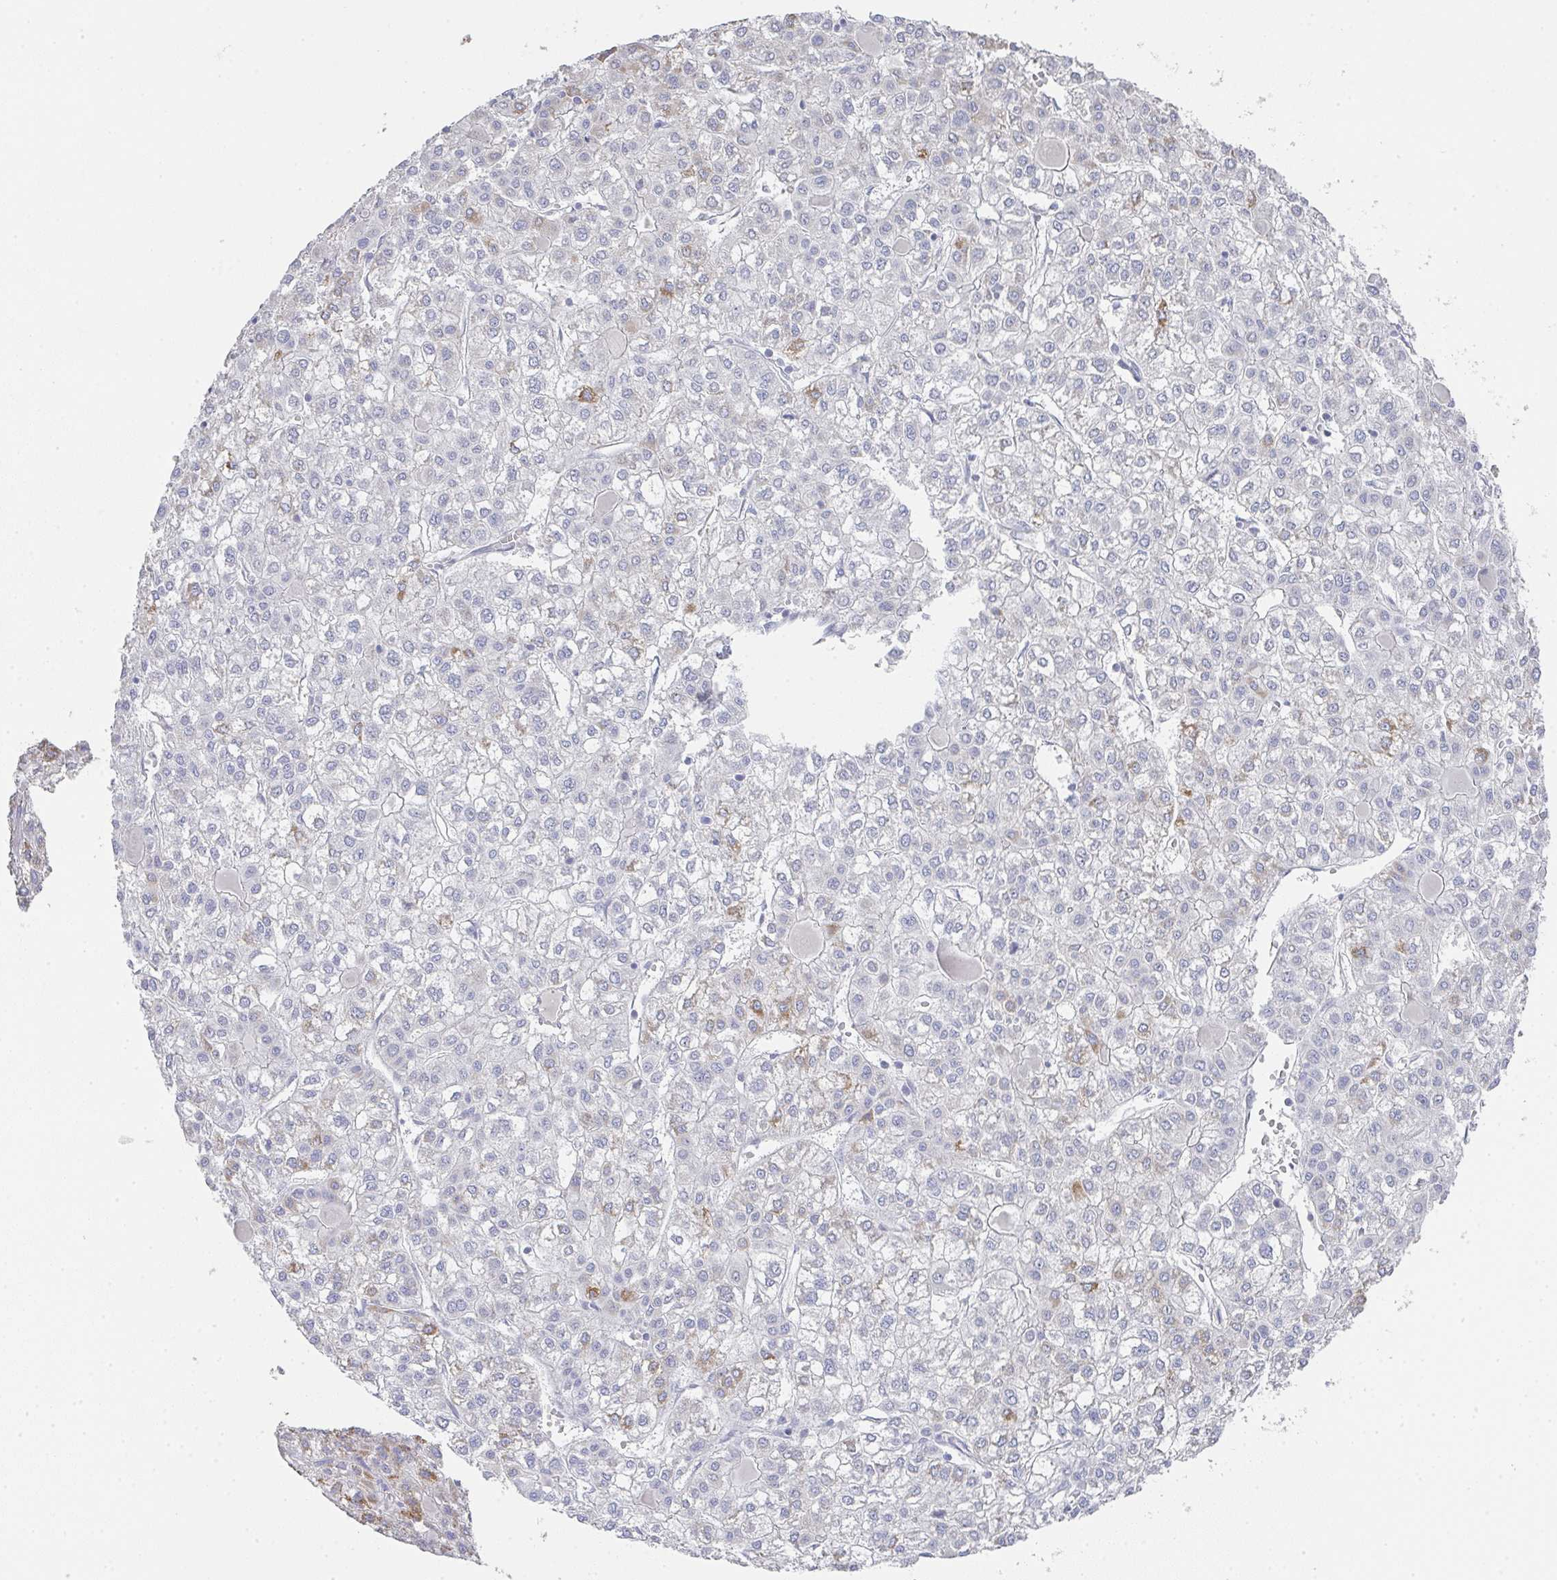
{"staining": {"intensity": "negative", "quantity": "none", "location": "none"}, "tissue": "liver cancer", "cell_type": "Tumor cells", "image_type": "cancer", "snomed": [{"axis": "morphology", "description": "Carcinoma, Hepatocellular, NOS"}, {"axis": "topography", "description": "Liver"}], "caption": "A photomicrograph of liver cancer (hepatocellular carcinoma) stained for a protein demonstrates no brown staining in tumor cells.", "gene": "NOXRED1", "patient": {"sex": "female", "age": 43}}